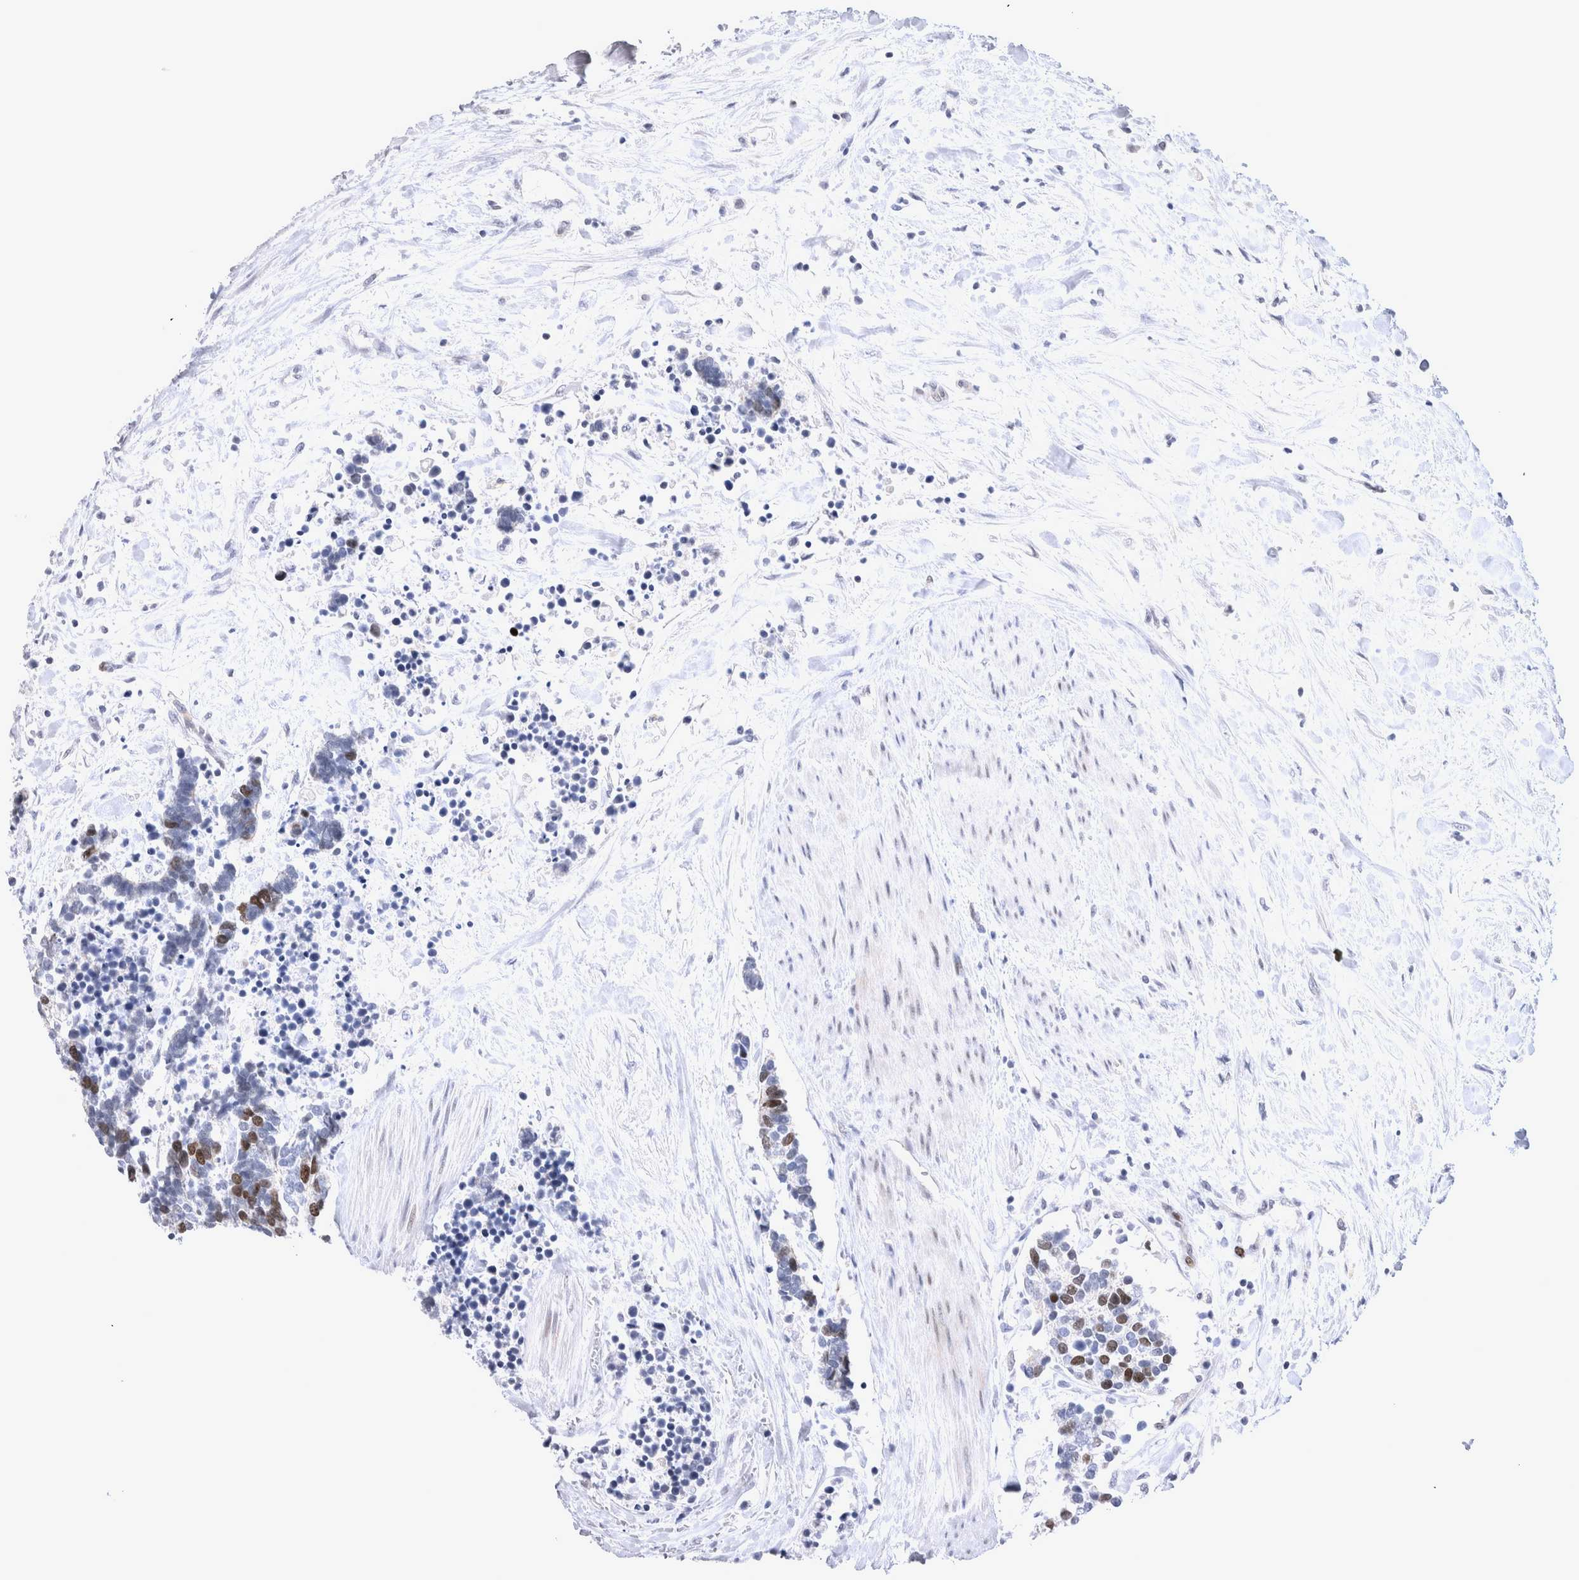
{"staining": {"intensity": "moderate", "quantity": "25%-75%", "location": "nuclear"}, "tissue": "carcinoid", "cell_type": "Tumor cells", "image_type": "cancer", "snomed": [{"axis": "morphology", "description": "Carcinoma, NOS"}, {"axis": "morphology", "description": "Carcinoid, malignant, NOS"}, {"axis": "topography", "description": "Urinary bladder"}], "caption": "Moderate nuclear expression is identified in about 25%-75% of tumor cells in carcinoid (malignant).", "gene": "KIF18B", "patient": {"sex": "male", "age": 57}}